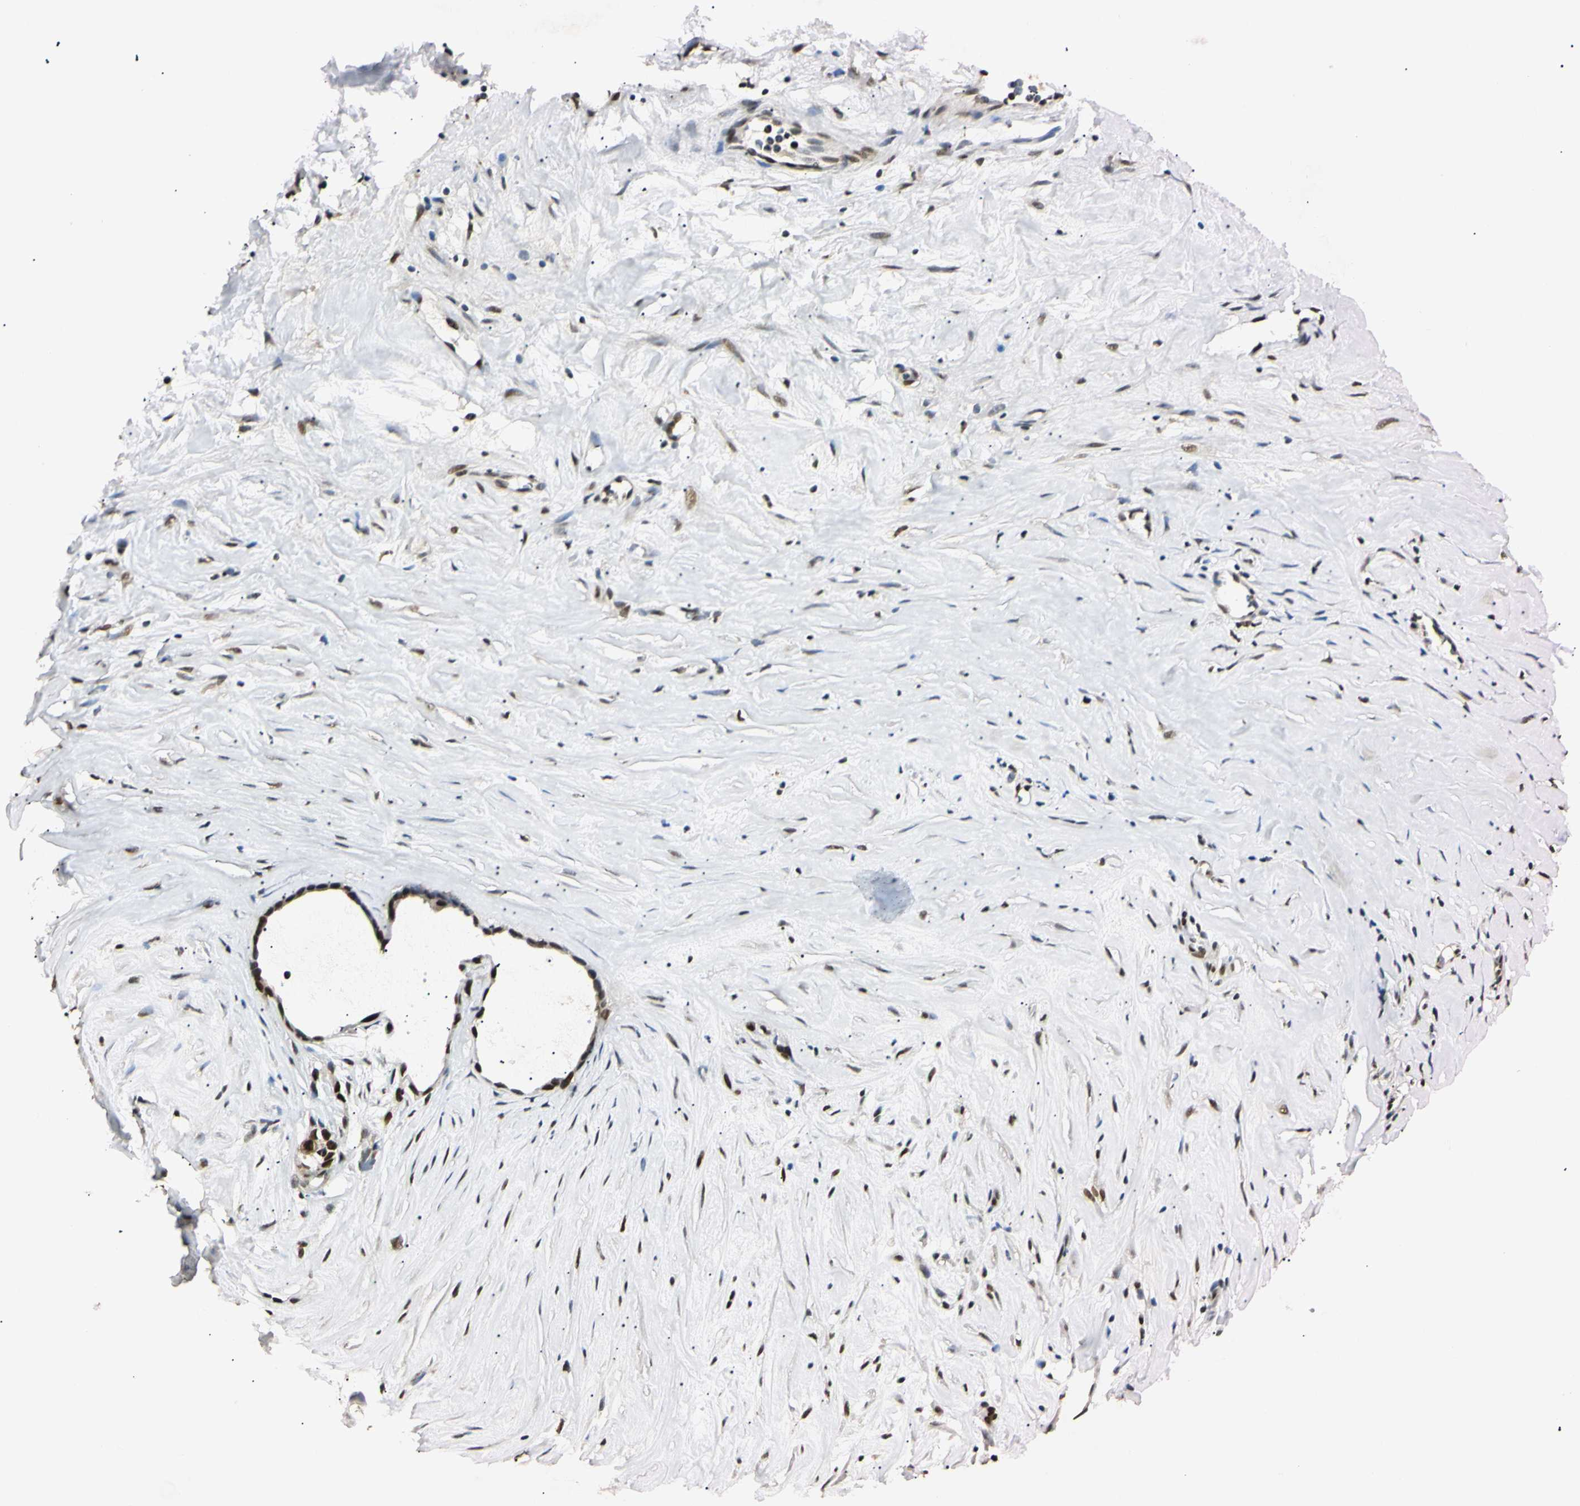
{"staining": {"intensity": "strong", "quantity": ">75%", "location": "nuclear"}, "tissue": "liver cancer", "cell_type": "Tumor cells", "image_type": "cancer", "snomed": [{"axis": "morphology", "description": "Cholangiocarcinoma"}, {"axis": "topography", "description": "Liver"}], "caption": "About >75% of tumor cells in liver cholangiocarcinoma display strong nuclear protein expression as visualized by brown immunohistochemical staining.", "gene": "SMARCA5", "patient": {"sex": "female", "age": 65}}